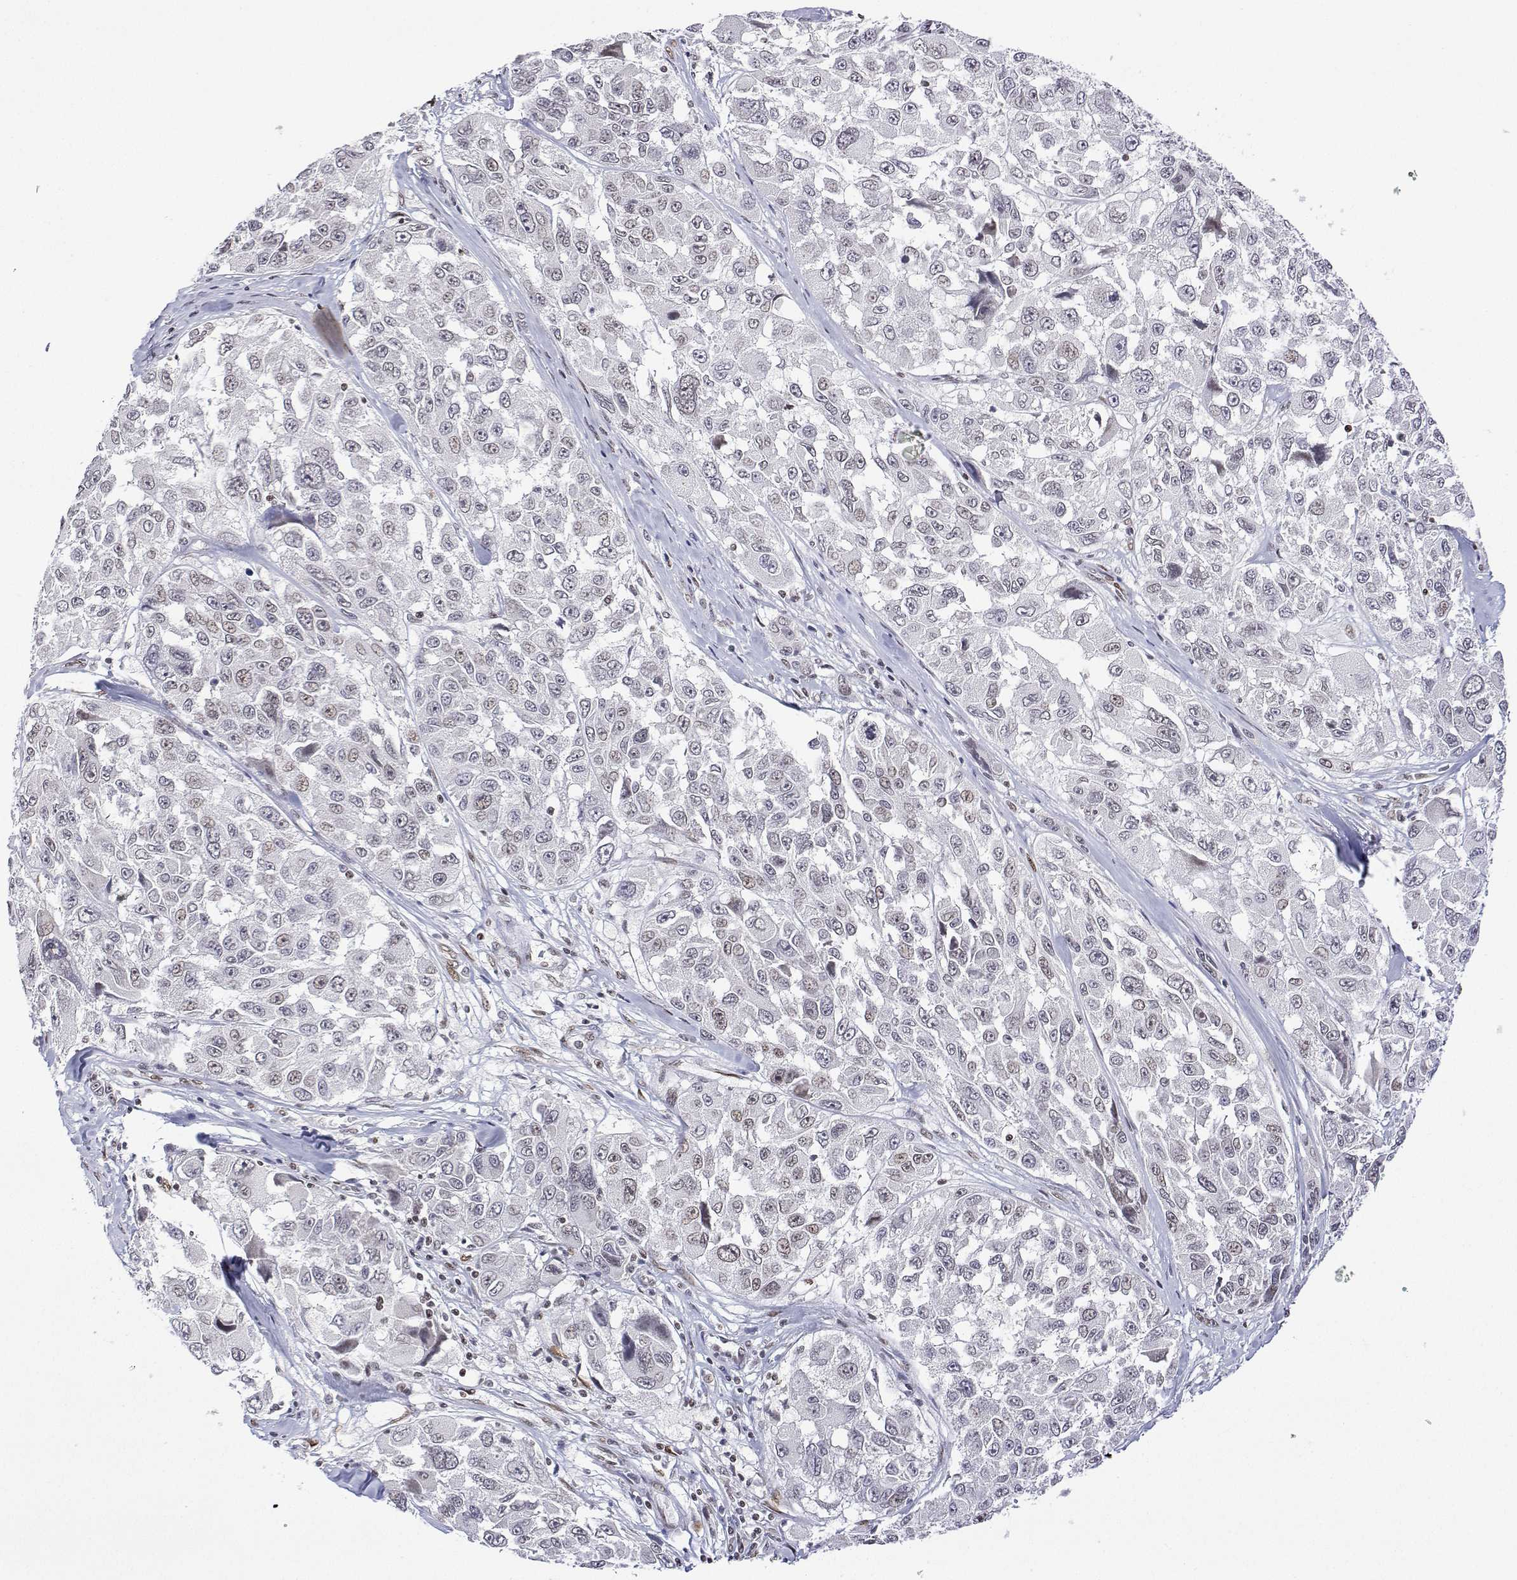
{"staining": {"intensity": "weak", "quantity": "<25%", "location": "nuclear"}, "tissue": "melanoma", "cell_type": "Tumor cells", "image_type": "cancer", "snomed": [{"axis": "morphology", "description": "Malignant melanoma, NOS"}, {"axis": "topography", "description": "Skin"}], "caption": "This is an immunohistochemistry (IHC) image of melanoma. There is no positivity in tumor cells.", "gene": "XPC", "patient": {"sex": "female", "age": 66}}